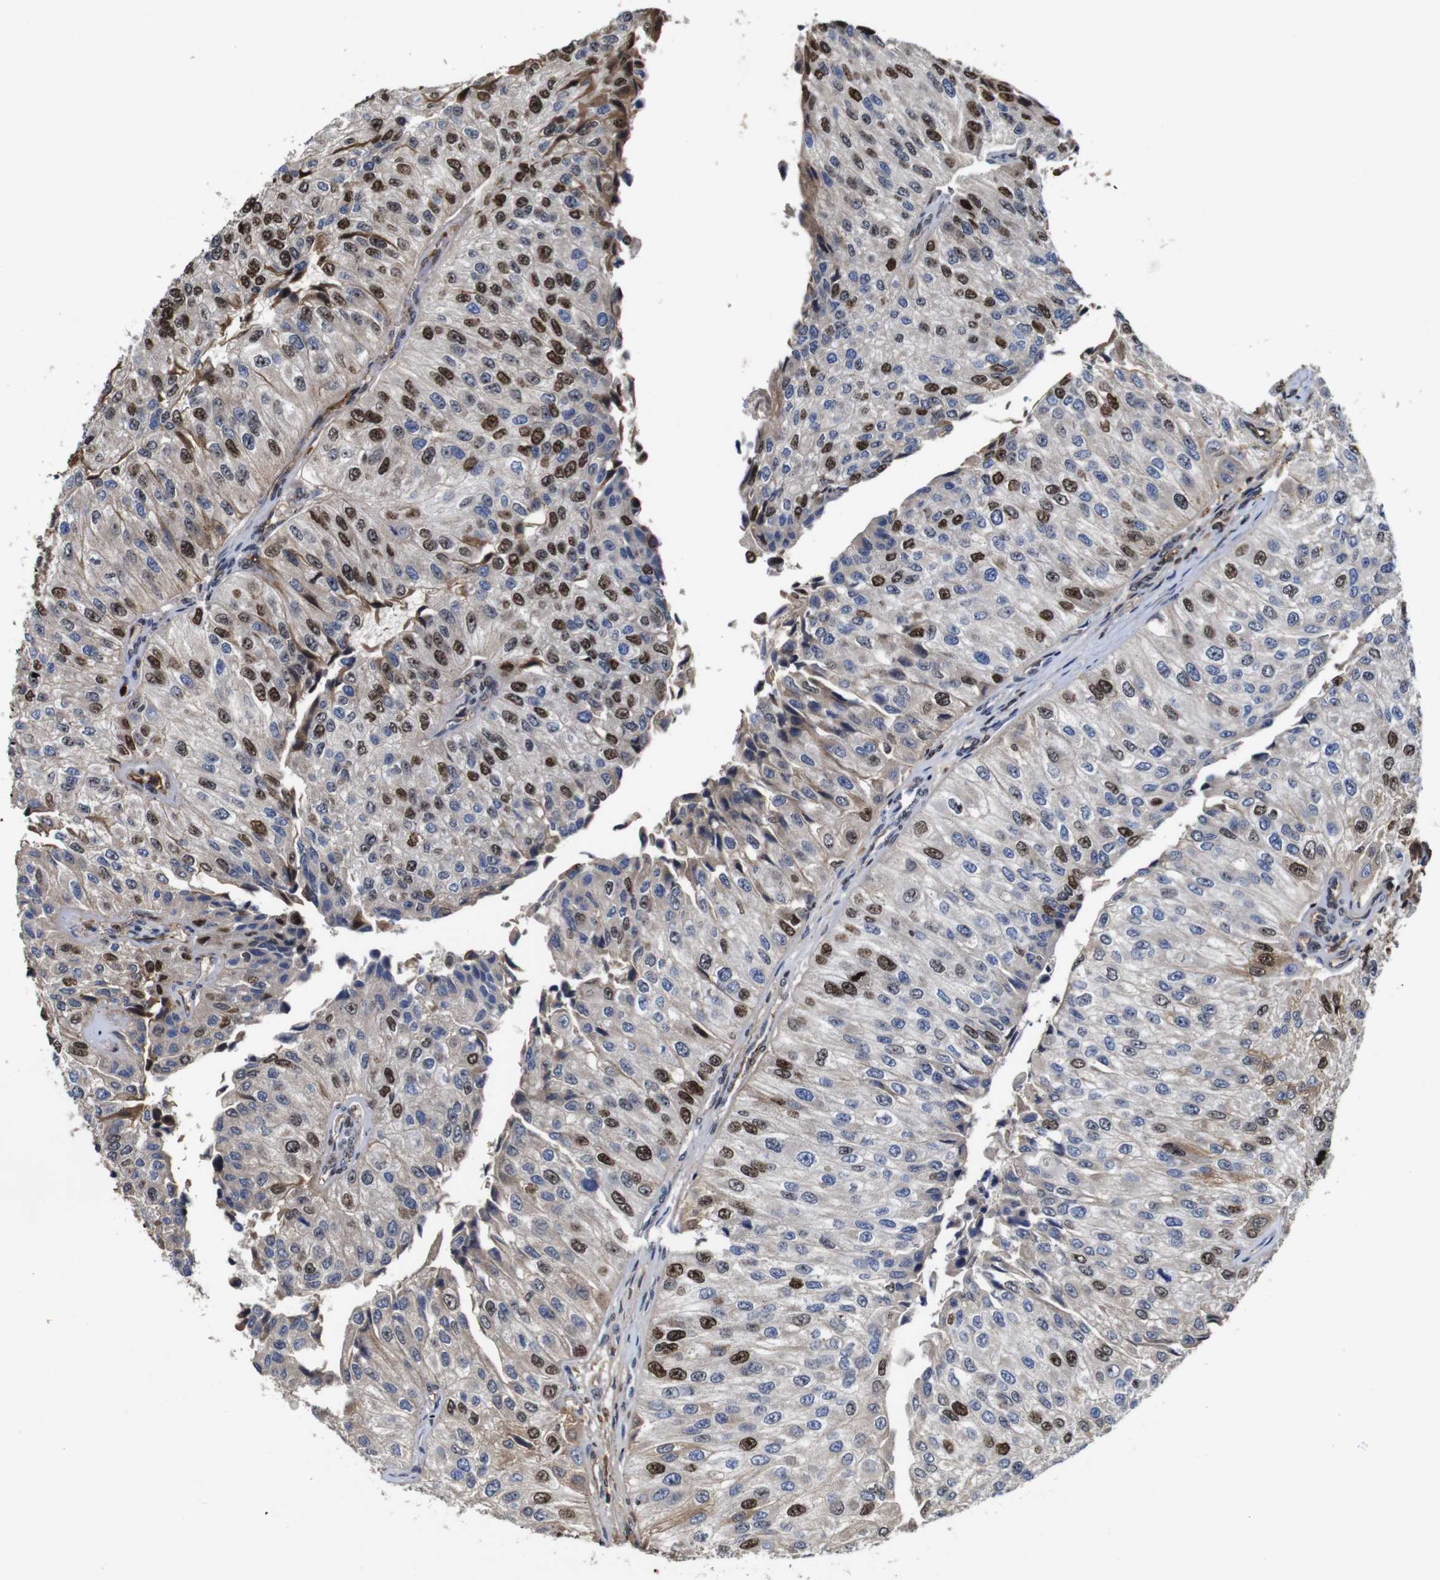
{"staining": {"intensity": "moderate", "quantity": "25%-75%", "location": "nuclear"}, "tissue": "urothelial cancer", "cell_type": "Tumor cells", "image_type": "cancer", "snomed": [{"axis": "morphology", "description": "Urothelial carcinoma, High grade"}, {"axis": "topography", "description": "Kidney"}, {"axis": "topography", "description": "Urinary bladder"}], "caption": "Protein staining by immunohistochemistry (IHC) demonstrates moderate nuclear staining in approximately 25%-75% of tumor cells in high-grade urothelial carcinoma. The staining was performed using DAB to visualize the protein expression in brown, while the nuclei were stained in blue with hematoxylin (Magnification: 20x).", "gene": "MYC", "patient": {"sex": "male", "age": 77}}